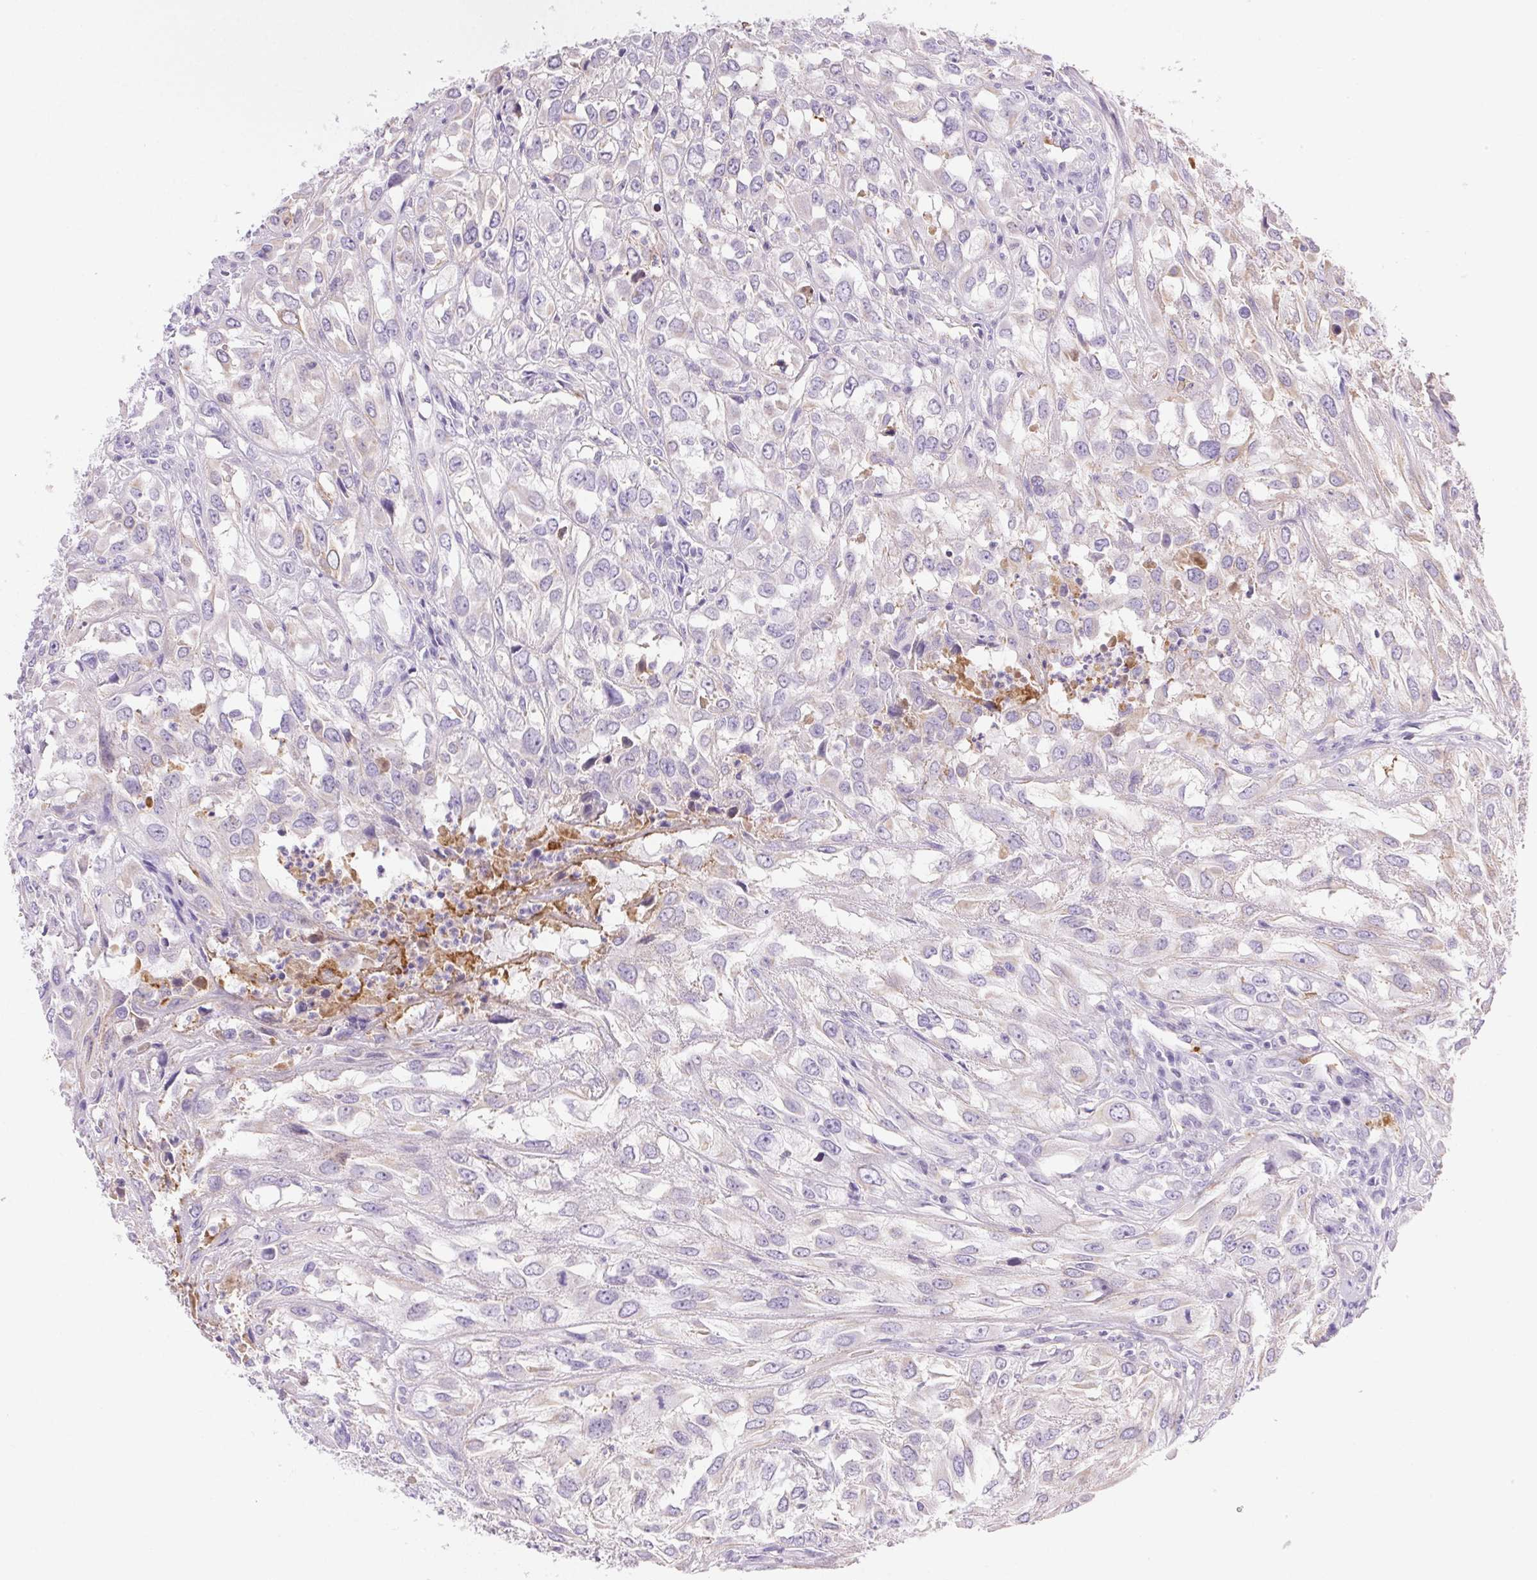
{"staining": {"intensity": "negative", "quantity": "none", "location": "none"}, "tissue": "urothelial cancer", "cell_type": "Tumor cells", "image_type": "cancer", "snomed": [{"axis": "morphology", "description": "Urothelial carcinoma, High grade"}, {"axis": "topography", "description": "Urinary bladder"}], "caption": "DAB immunohistochemical staining of urothelial cancer reveals no significant positivity in tumor cells. (DAB immunohistochemistry visualized using brightfield microscopy, high magnification).", "gene": "FGA", "patient": {"sex": "male", "age": 67}}